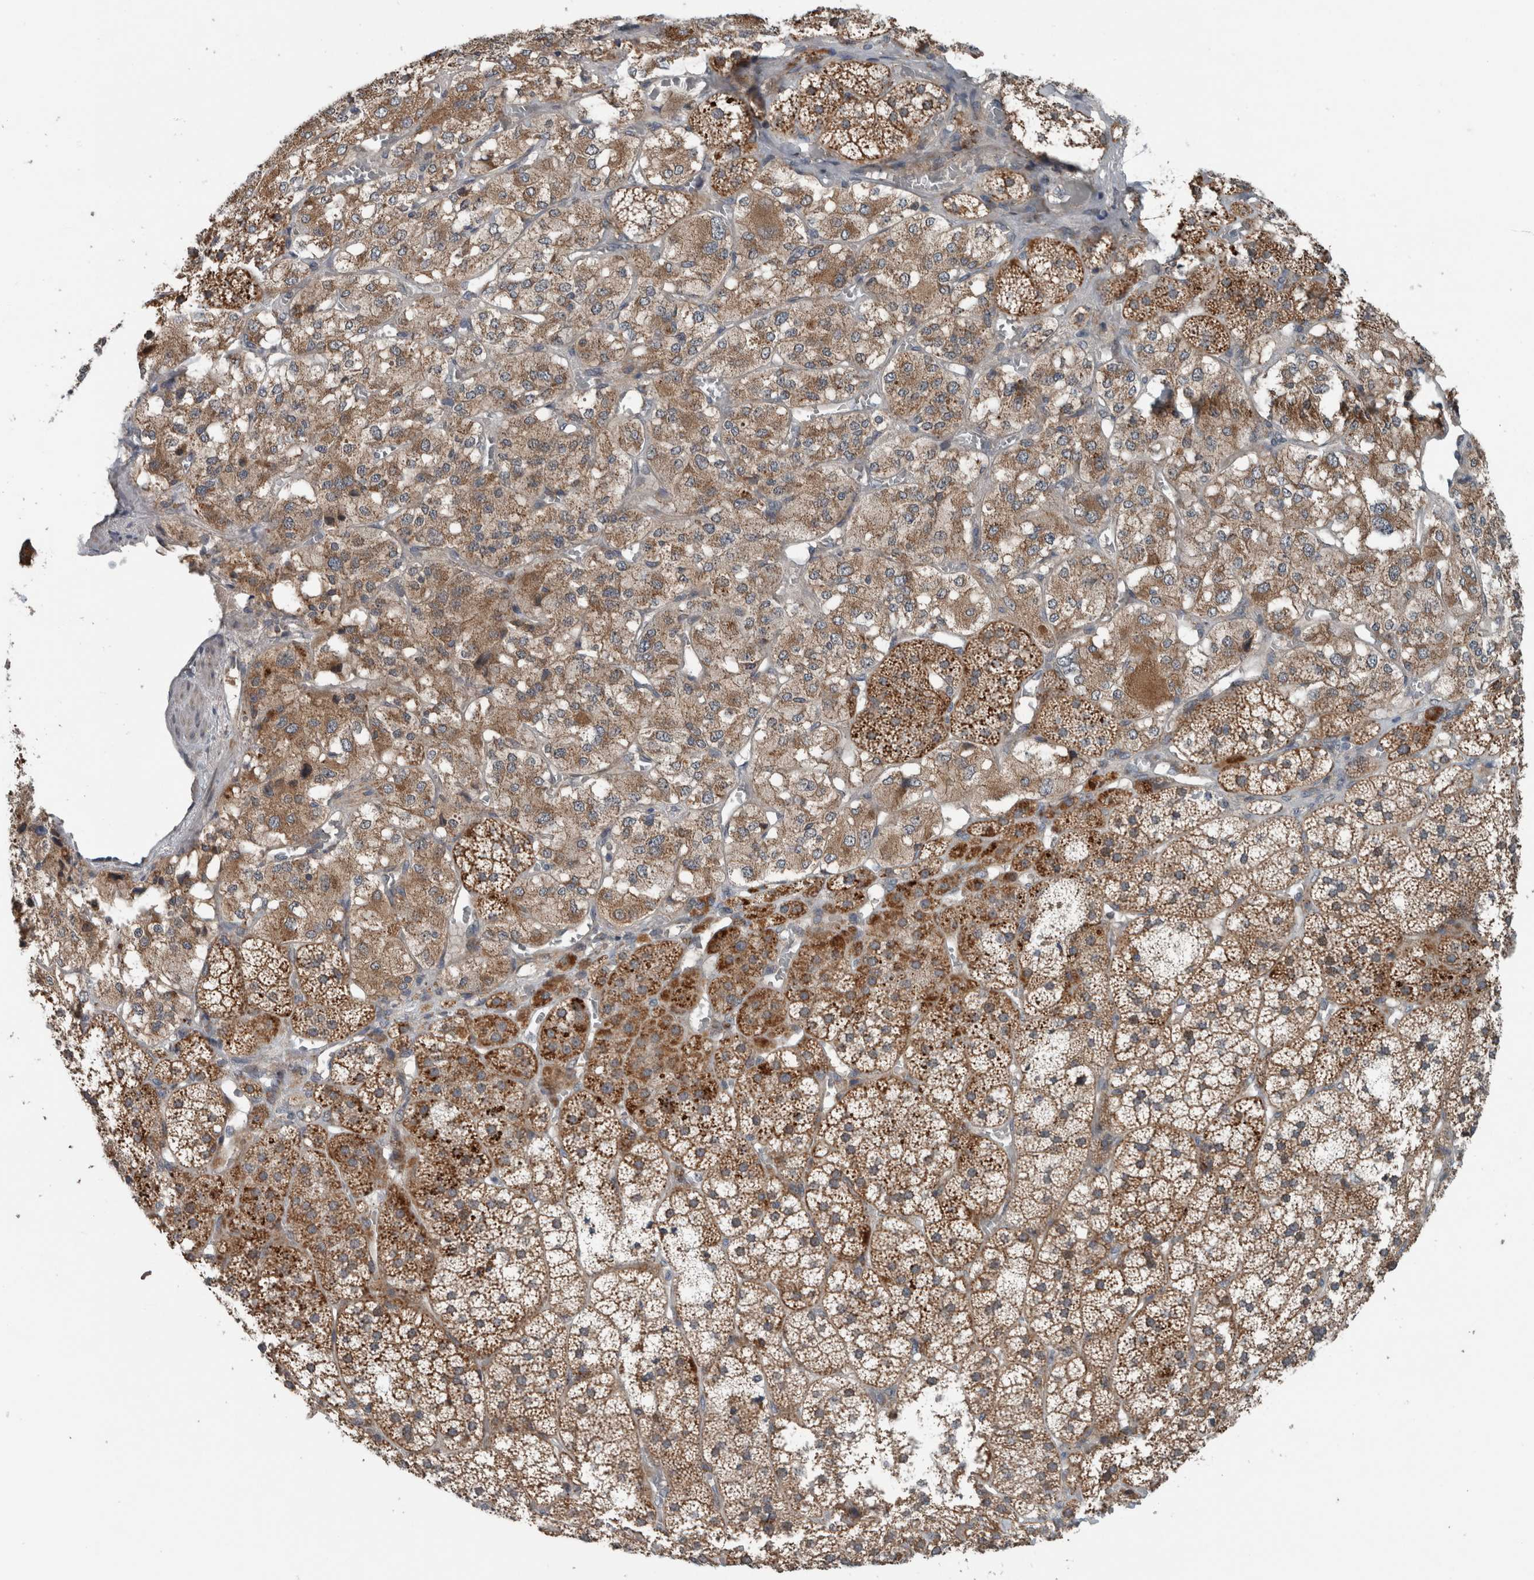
{"staining": {"intensity": "moderate", "quantity": ">75%", "location": "cytoplasmic/membranous"}, "tissue": "adrenal gland", "cell_type": "Glandular cells", "image_type": "normal", "snomed": [{"axis": "morphology", "description": "Normal tissue, NOS"}, {"axis": "topography", "description": "Adrenal gland"}], "caption": "Unremarkable adrenal gland reveals moderate cytoplasmic/membranous staining in approximately >75% of glandular cells (IHC, brightfield microscopy, high magnification)..", "gene": "GBA2", "patient": {"sex": "female", "age": 44}}